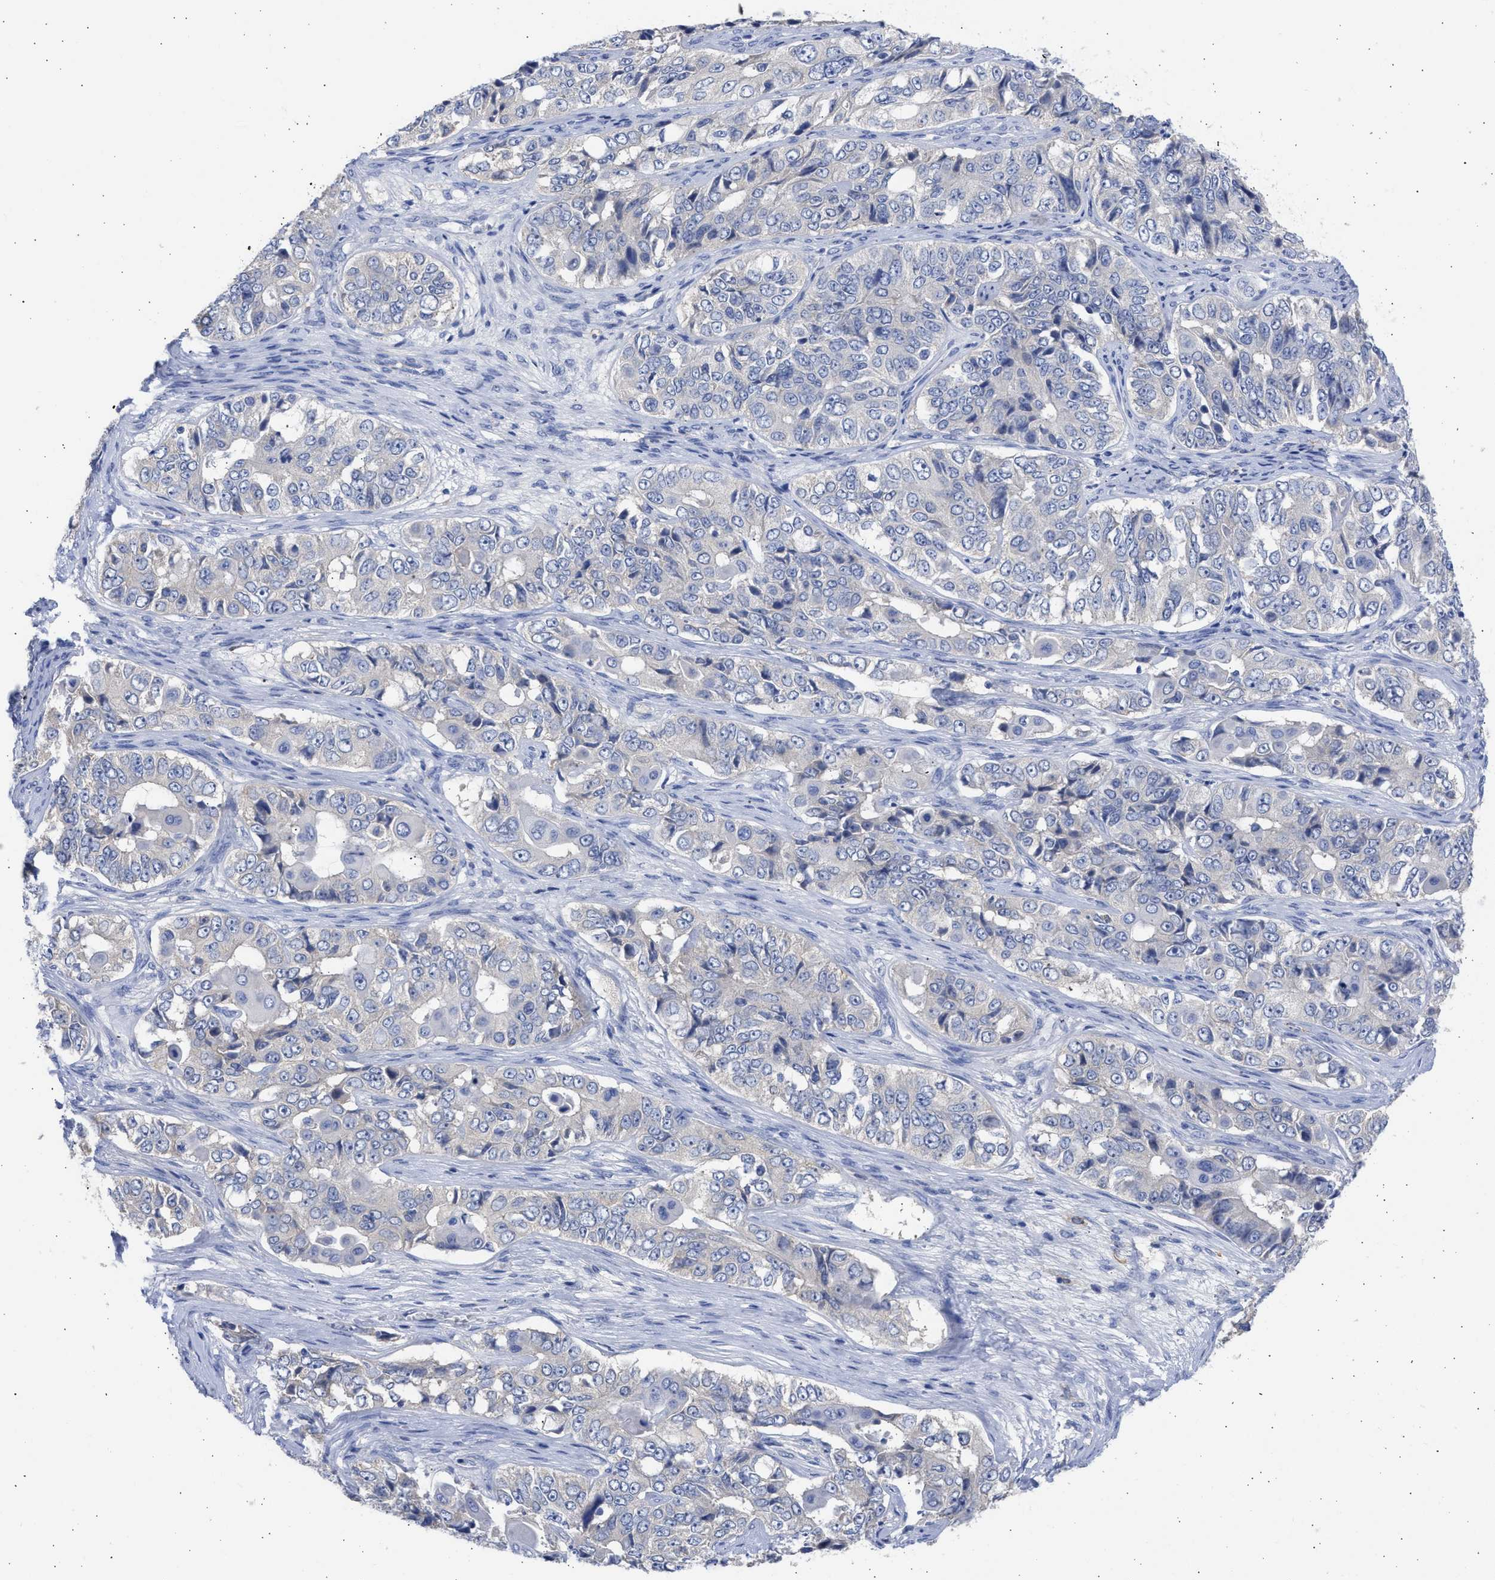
{"staining": {"intensity": "negative", "quantity": "none", "location": "none"}, "tissue": "ovarian cancer", "cell_type": "Tumor cells", "image_type": "cancer", "snomed": [{"axis": "morphology", "description": "Carcinoma, endometroid"}, {"axis": "topography", "description": "Ovary"}], "caption": "Micrograph shows no protein positivity in tumor cells of ovarian cancer (endometroid carcinoma) tissue.", "gene": "RSPH1", "patient": {"sex": "female", "age": 51}}